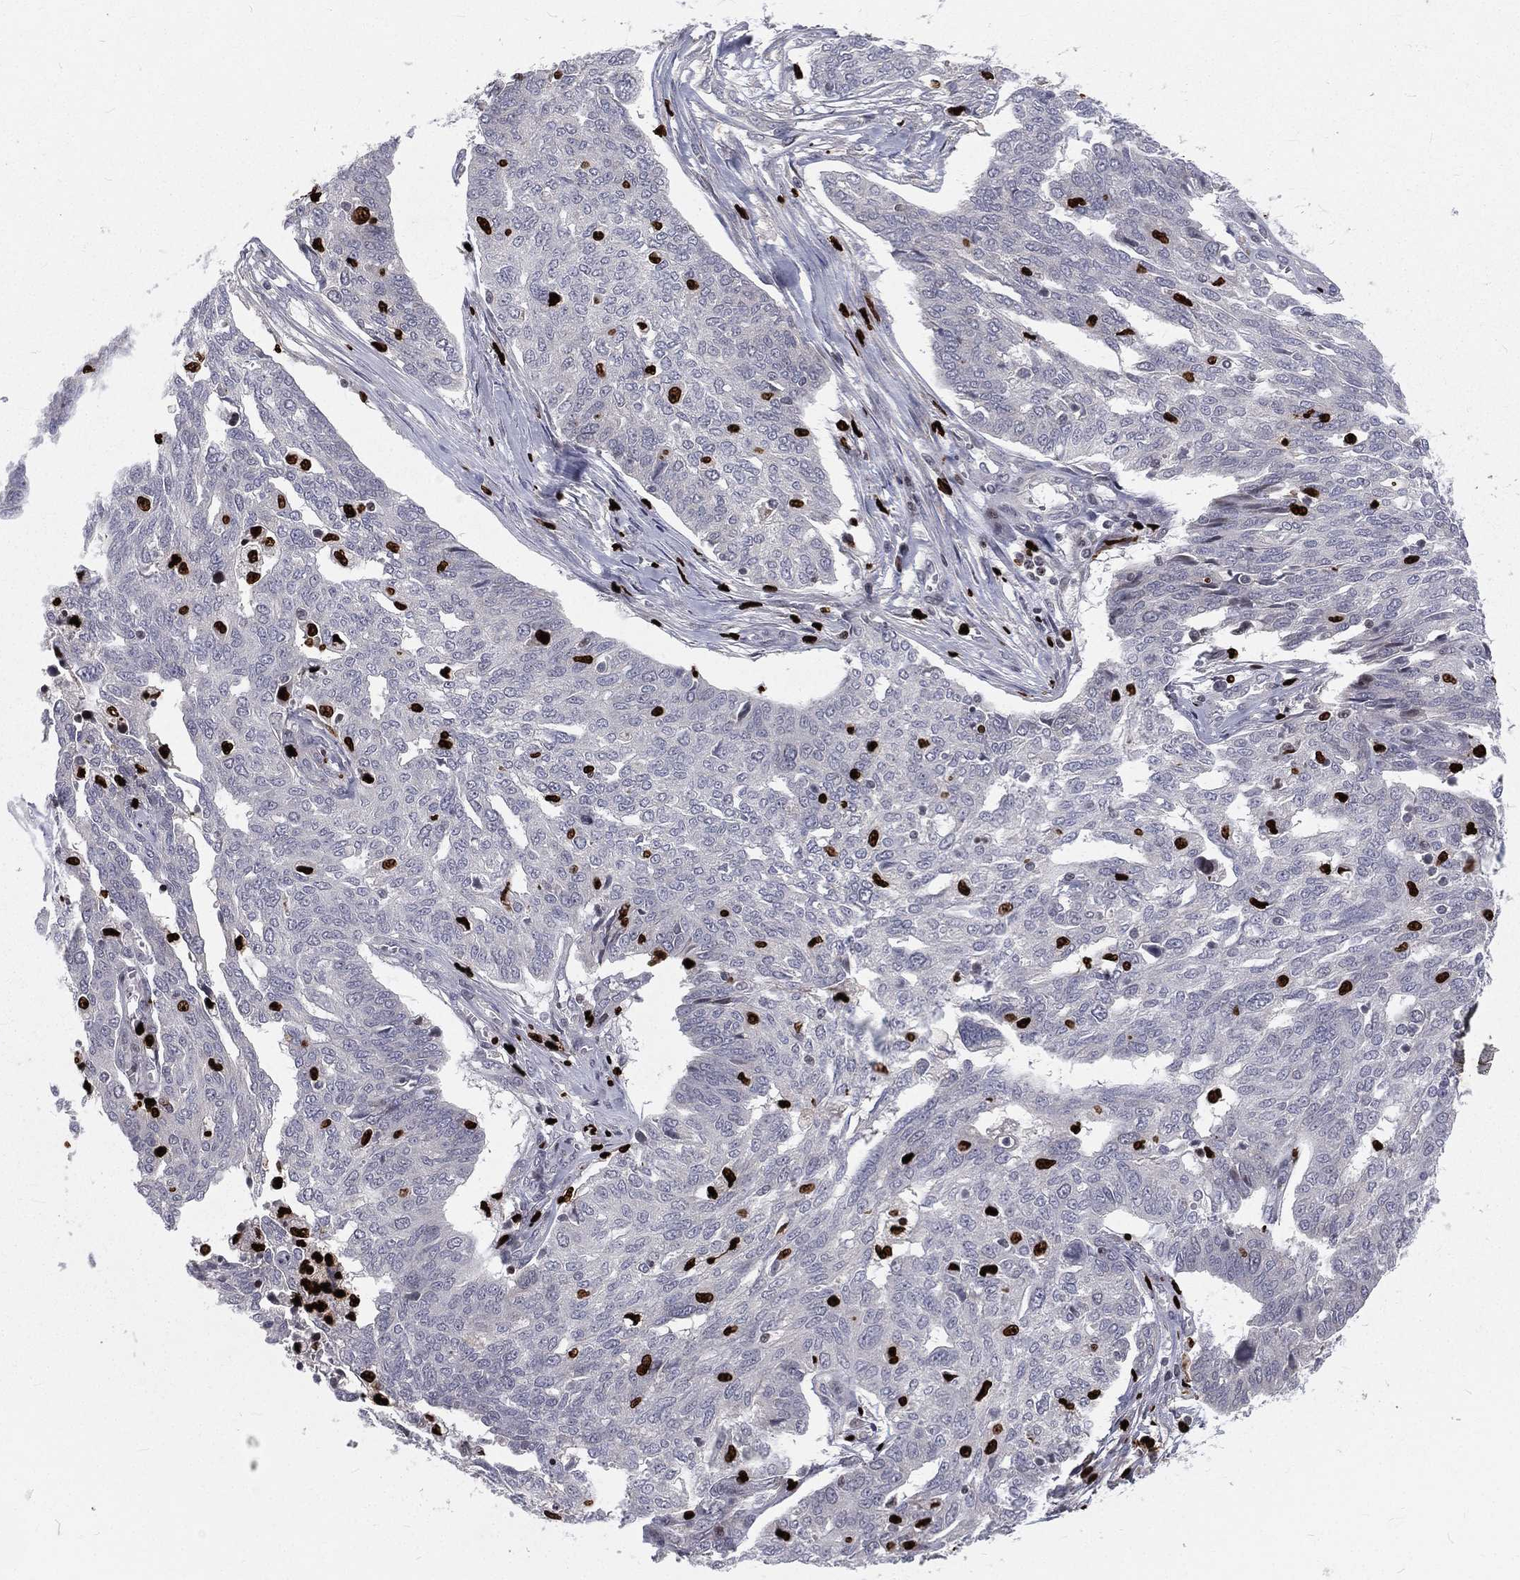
{"staining": {"intensity": "negative", "quantity": "none", "location": "none"}, "tissue": "ovarian cancer", "cell_type": "Tumor cells", "image_type": "cancer", "snomed": [{"axis": "morphology", "description": "Cystadenocarcinoma, serous, NOS"}, {"axis": "topography", "description": "Ovary"}], "caption": "Ovarian cancer (serous cystadenocarcinoma) was stained to show a protein in brown. There is no significant staining in tumor cells.", "gene": "MNDA", "patient": {"sex": "female", "age": 67}}